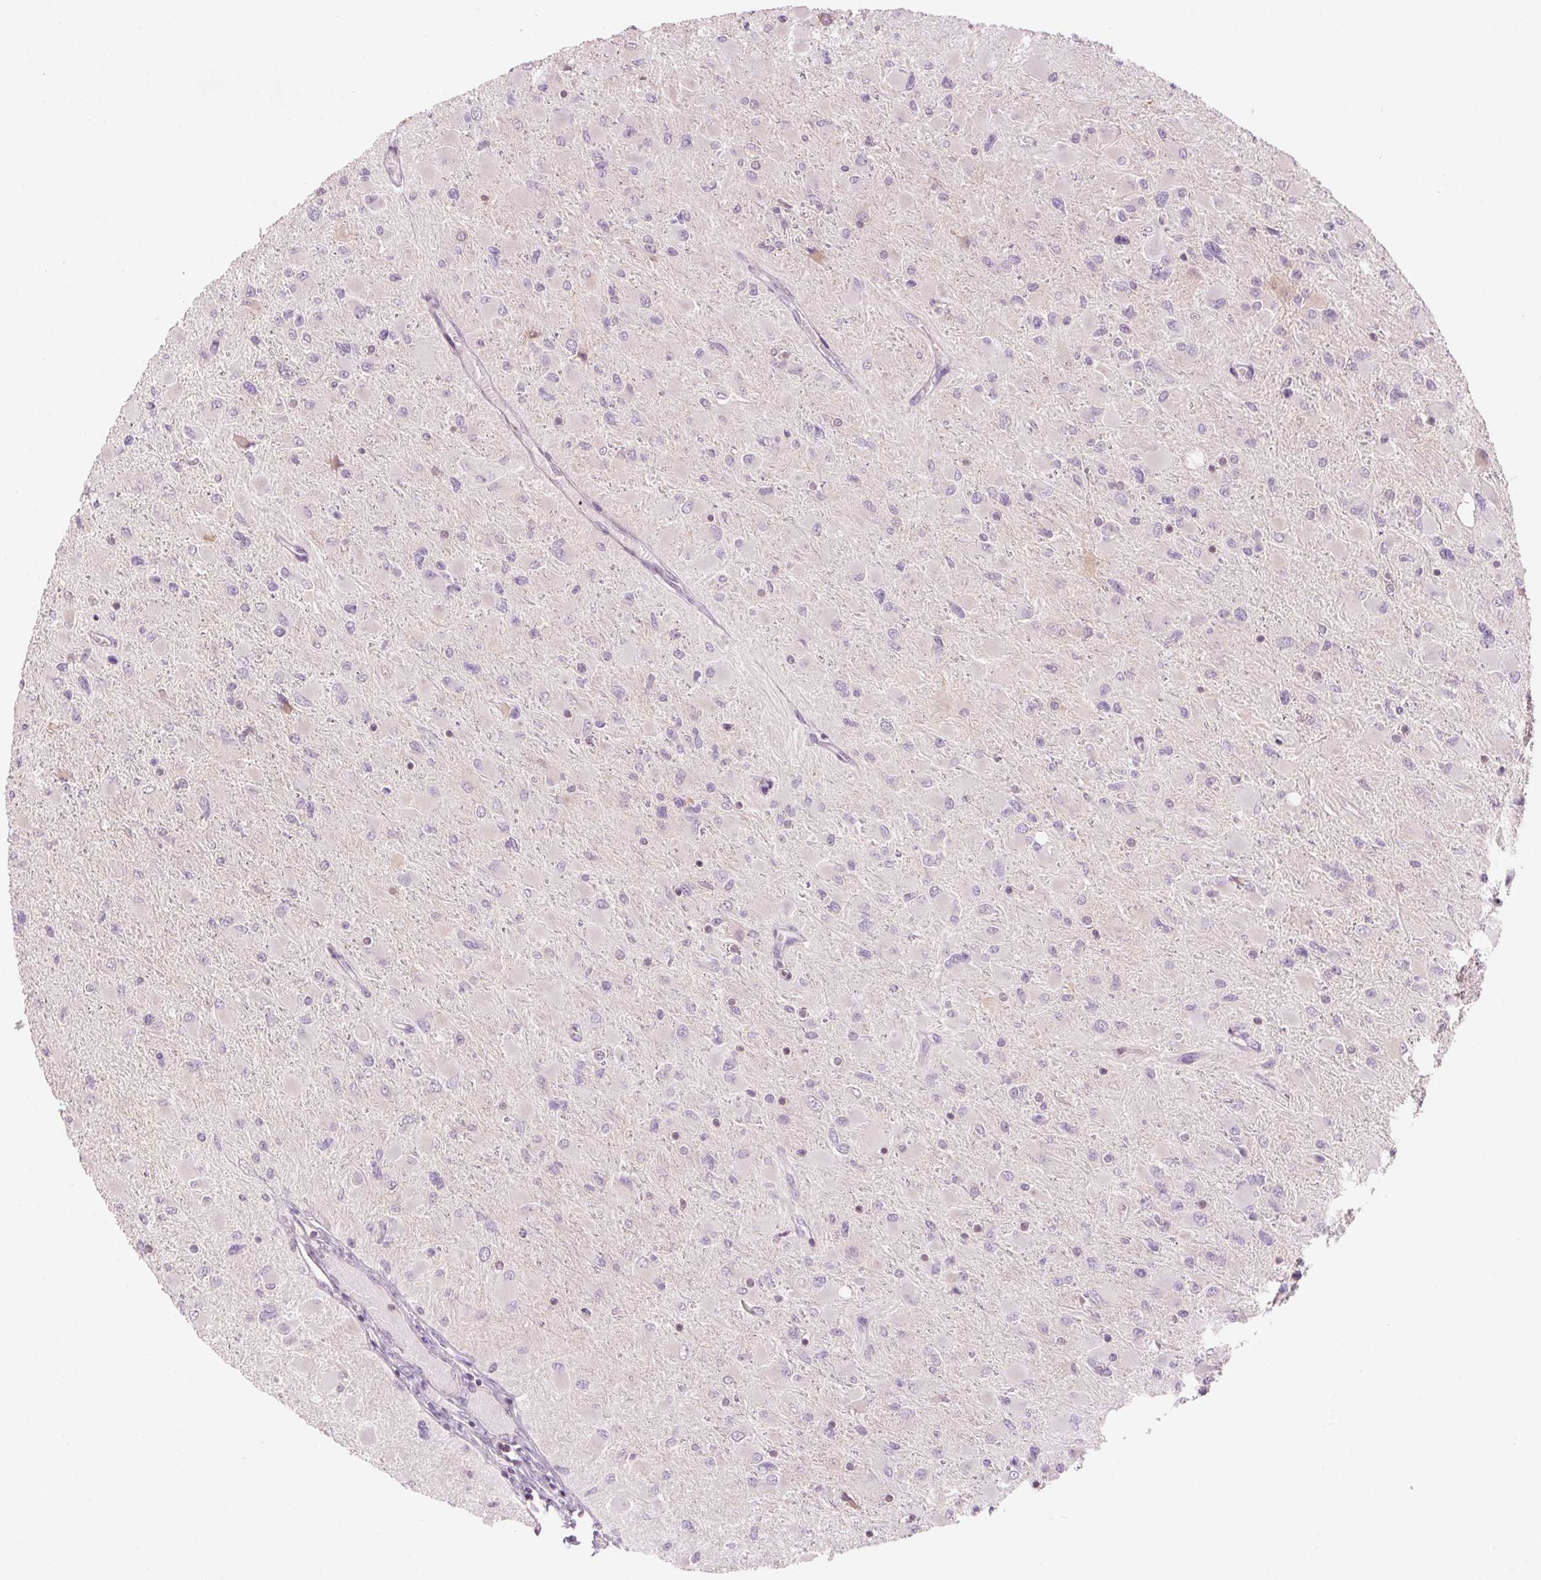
{"staining": {"intensity": "negative", "quantity": "none", "location": "none"}, "tissue": "glioma", "cell_type": "Tumor cells", "image_type": "cancer", "snomed": [{"axis": "morphology", "description": "Glioma, malignant, High grade"}, {"axis": "topography", "description": "Cerebral cortex"}], "caption": "Protein analysis of glioma reveals no significant expression in tumor cells.", "gene": "HHLA2", "patient": {"sex": "female", "age": 36}}